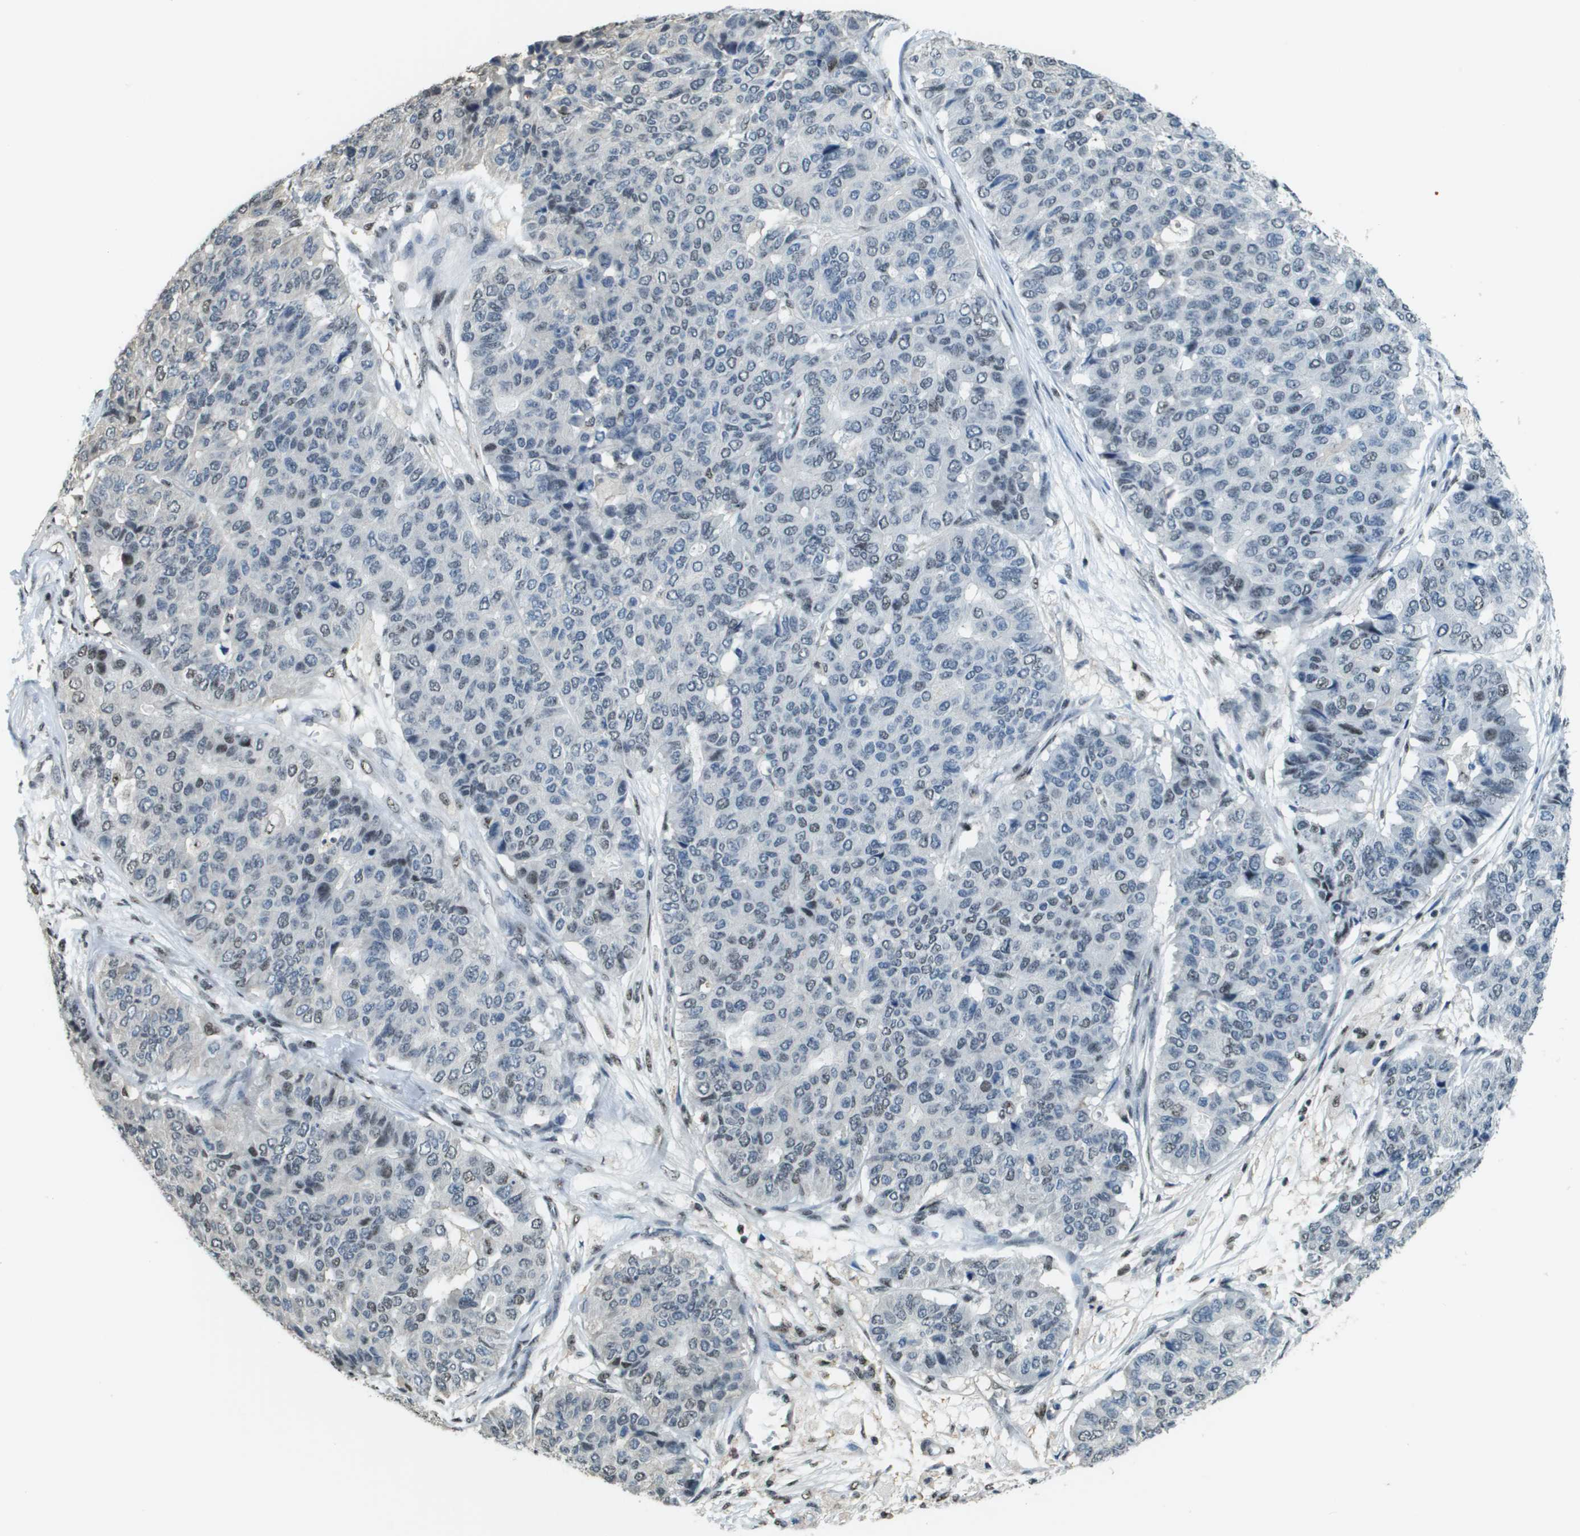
{"staining": {"intensity": "weak", "quantity": "<25%", "location": "nuclear"}, "tissue": "pancreatic cancer", "cell_type": "Tumor cells", "image_type": "cancer", "snomed": [{"axis": "morphology", "description": "Adenocarcinoma, NOS"}, {"axis": "topography", "description": "Pancreas"}], "caption": "Adenocarcinoma (pancreatic) was stained to show a protein in brown. There is no significant expression in tumor cells. (DAB (3,3'-diaminobenzidine) IHC with hematoxylin counter stain).", "gene": "SP100", "patient": {"sex": "male", "age": 50}}